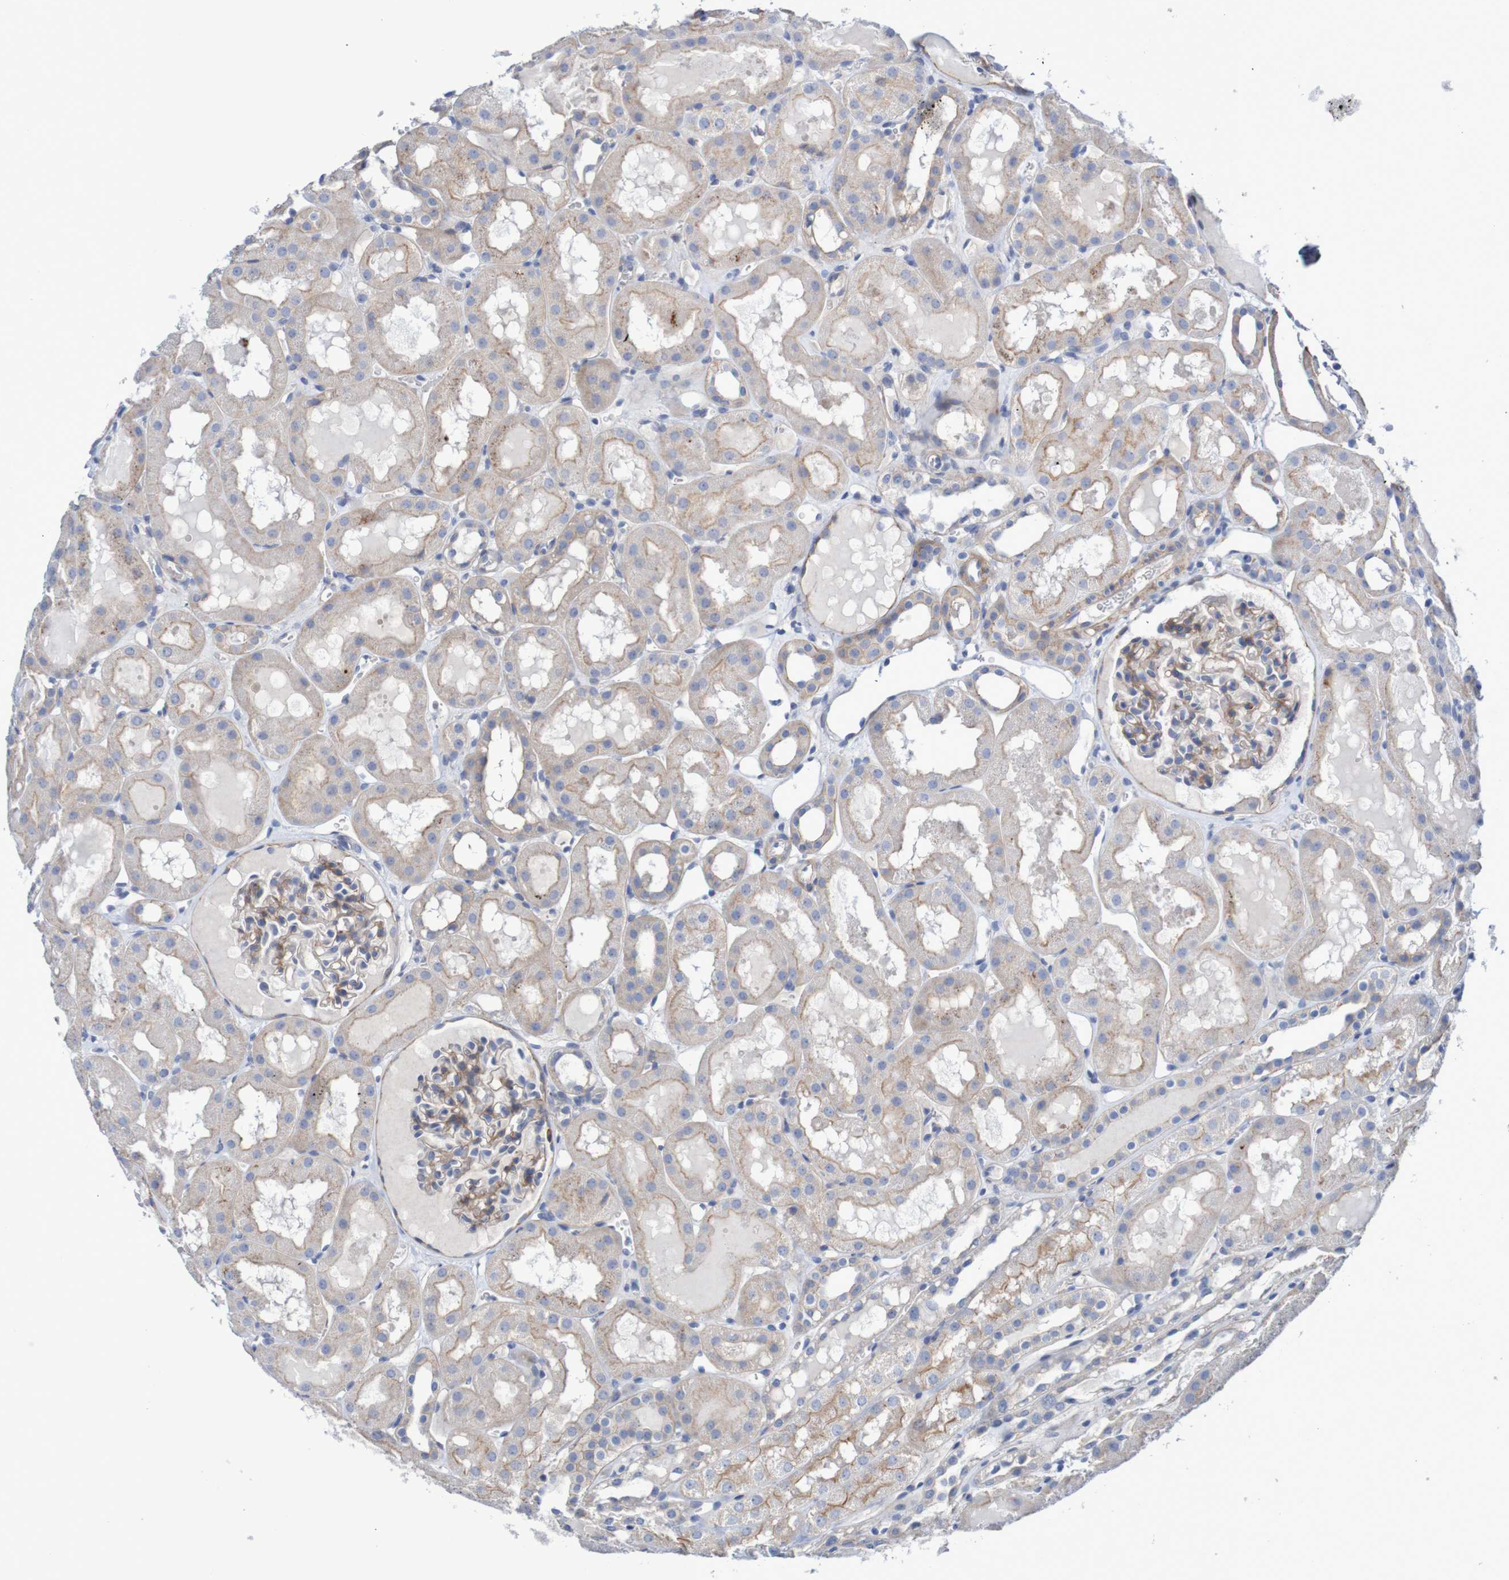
{"staining": {"intensity": "moderate", "quantity": "25%-75%", "location": "cytoplasmic/membranous"}, "tissue": "kidney", "cell_type": "Cells in glomeruli", "image_type": "normal", "snomed": [{"axis": "morphology", "description": "Normal tissue, NOS"}, {"axis": "topography", "description": "Kidney"}, {"axis": "topography", "description": "Urinary bladder"}], "caption": "Moderate cytoplasmic/membranous expression is identified in approximately 25%-75% of cells in glomeruli in benign kidney. Nuclei are stained in blue.", "gene": "NECTIN2", "patient": {"sex": "male", "age": 16}}